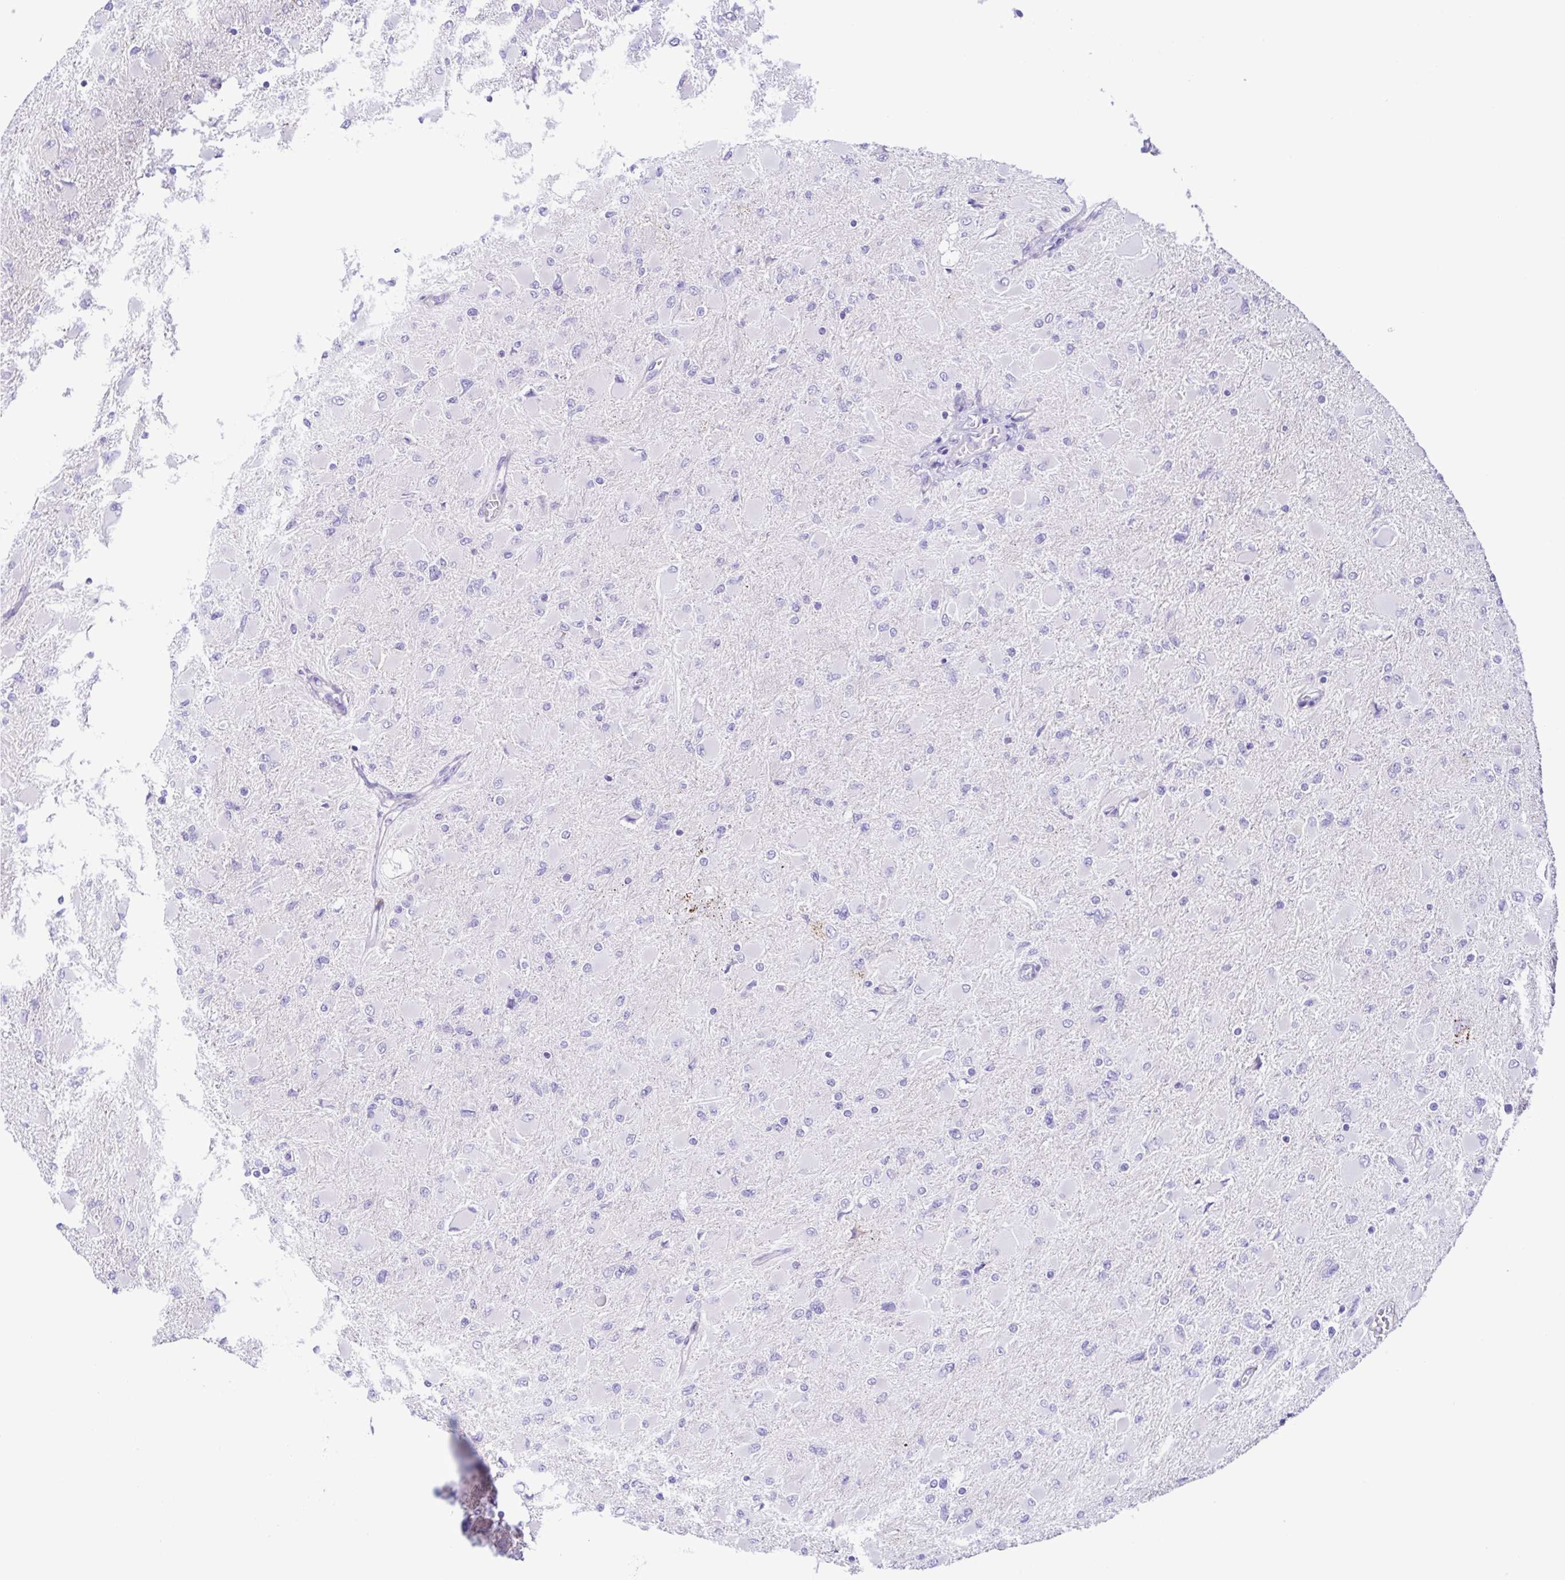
{"staining": {"intensity": "negative", "quantity": "none", "location": "none"}, "tissue": "glioma", "cell_type": "Tumor cells", "image_type": "cancer", "snomed": [{"axis": "morphology", "description": "Glioma, malignant, High grade"}, {"axis": "topography", "description": "Cerebral cortex"}], "caption": "DAB (3,3'-diaminobenzidine) immunohistochemical staining of human malignant glioma (high-grade) exhibits no significant positivity in tumor cells. The staining is performed using DAB brown chromogen with nuclei counter-stained in using hematoxylin.", "gene": "ISM2", "patient": {"sex": "female", "age": 36}}